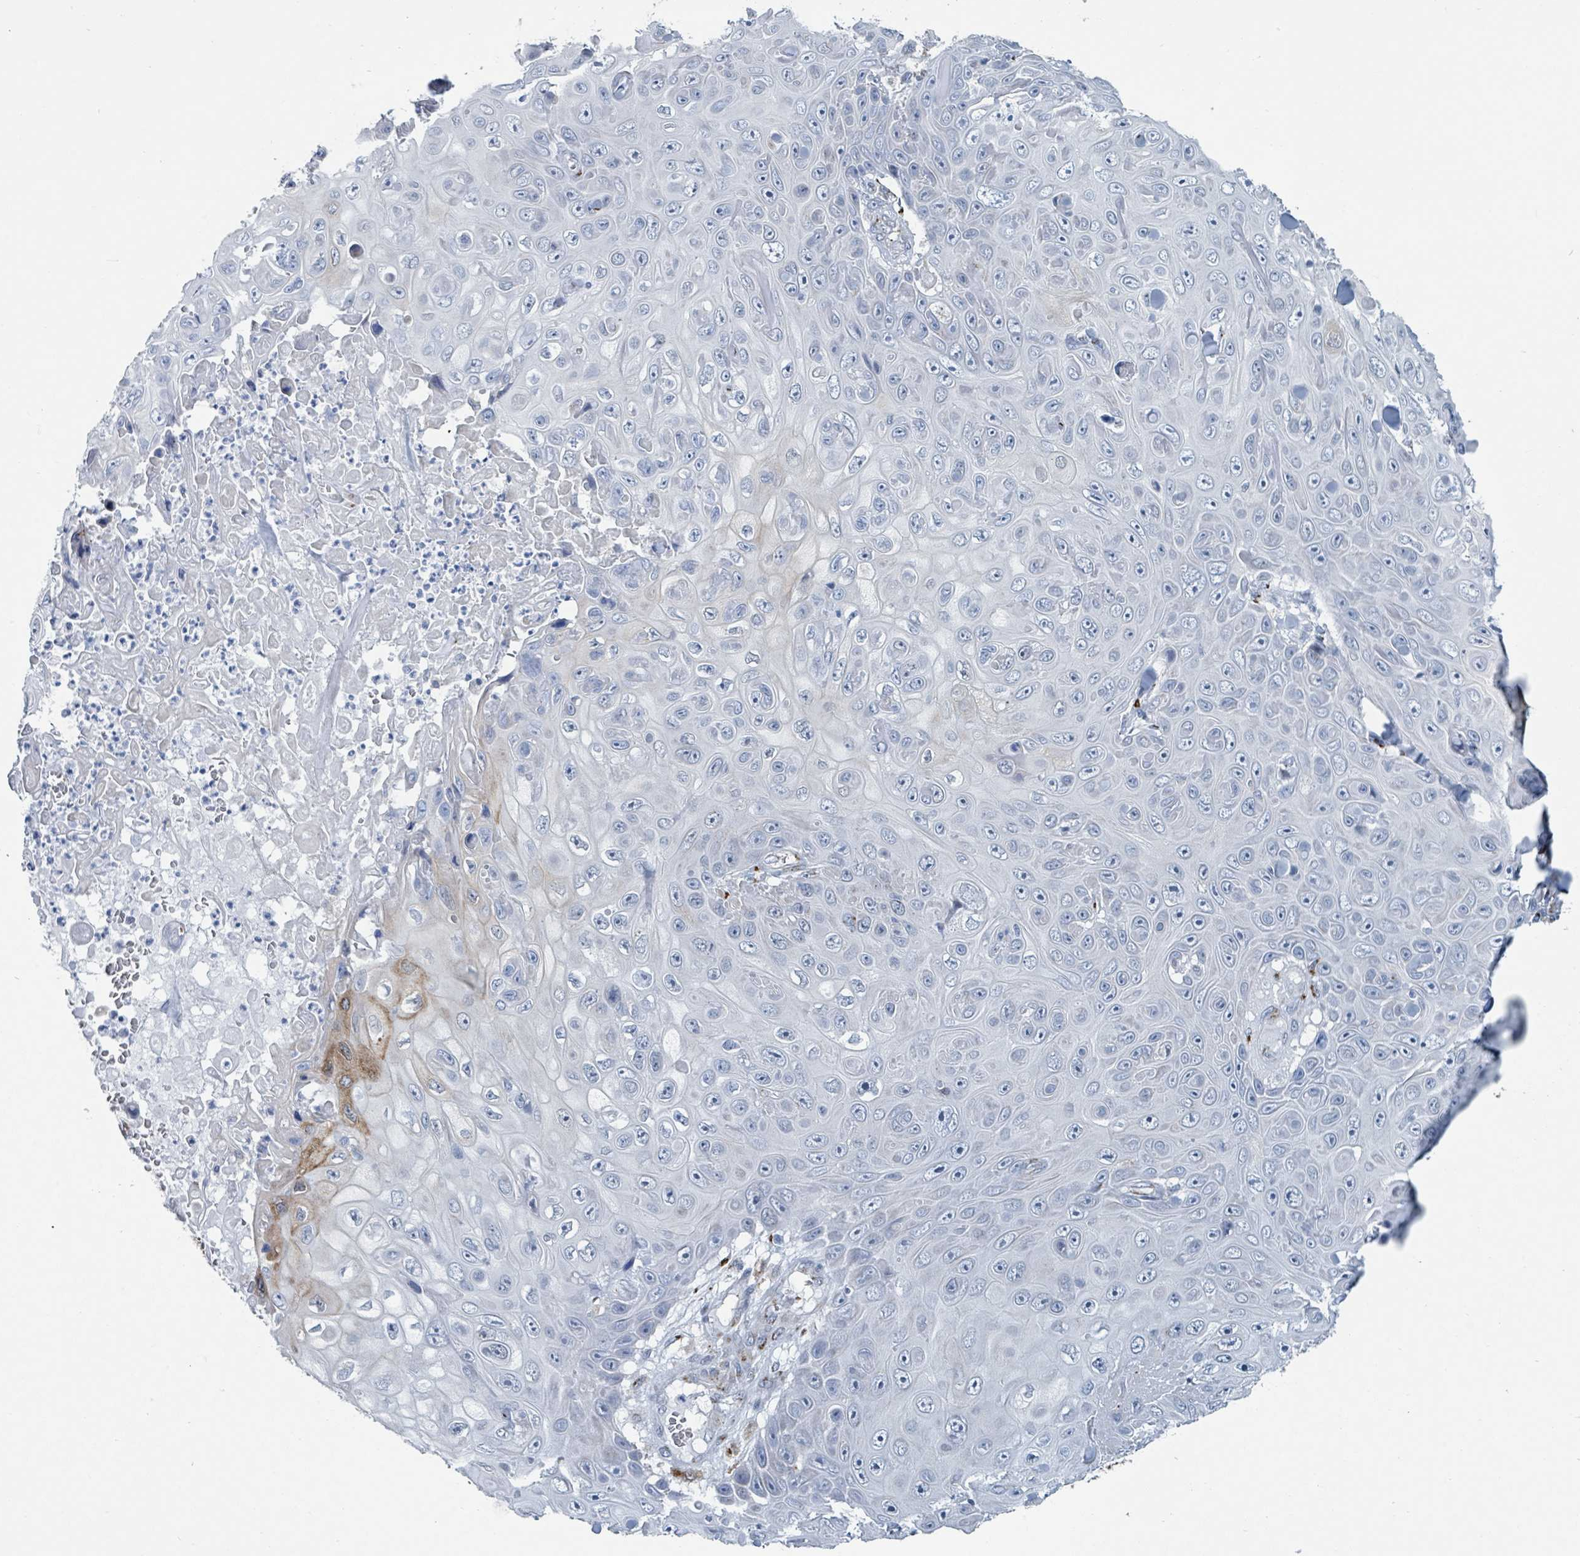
{"staining": {"intensity": "negative", "quantity": "none", "location": "none"}, "tissue": "skin cancer", "cell_type": "Tumor cells", "image_type": "cancer", "snomed": [{"axis": "morphology", "description": "Squamous cell carcinoma, NOS"}, {"axis": "topography", "description": "Skin"}], "caption": "Immunohistochemistry (IHC) of skin cancer exhibits no expression in tumor cells.", "gene": "DCAF5", "patient": {"sex": "male", "age": 82}}